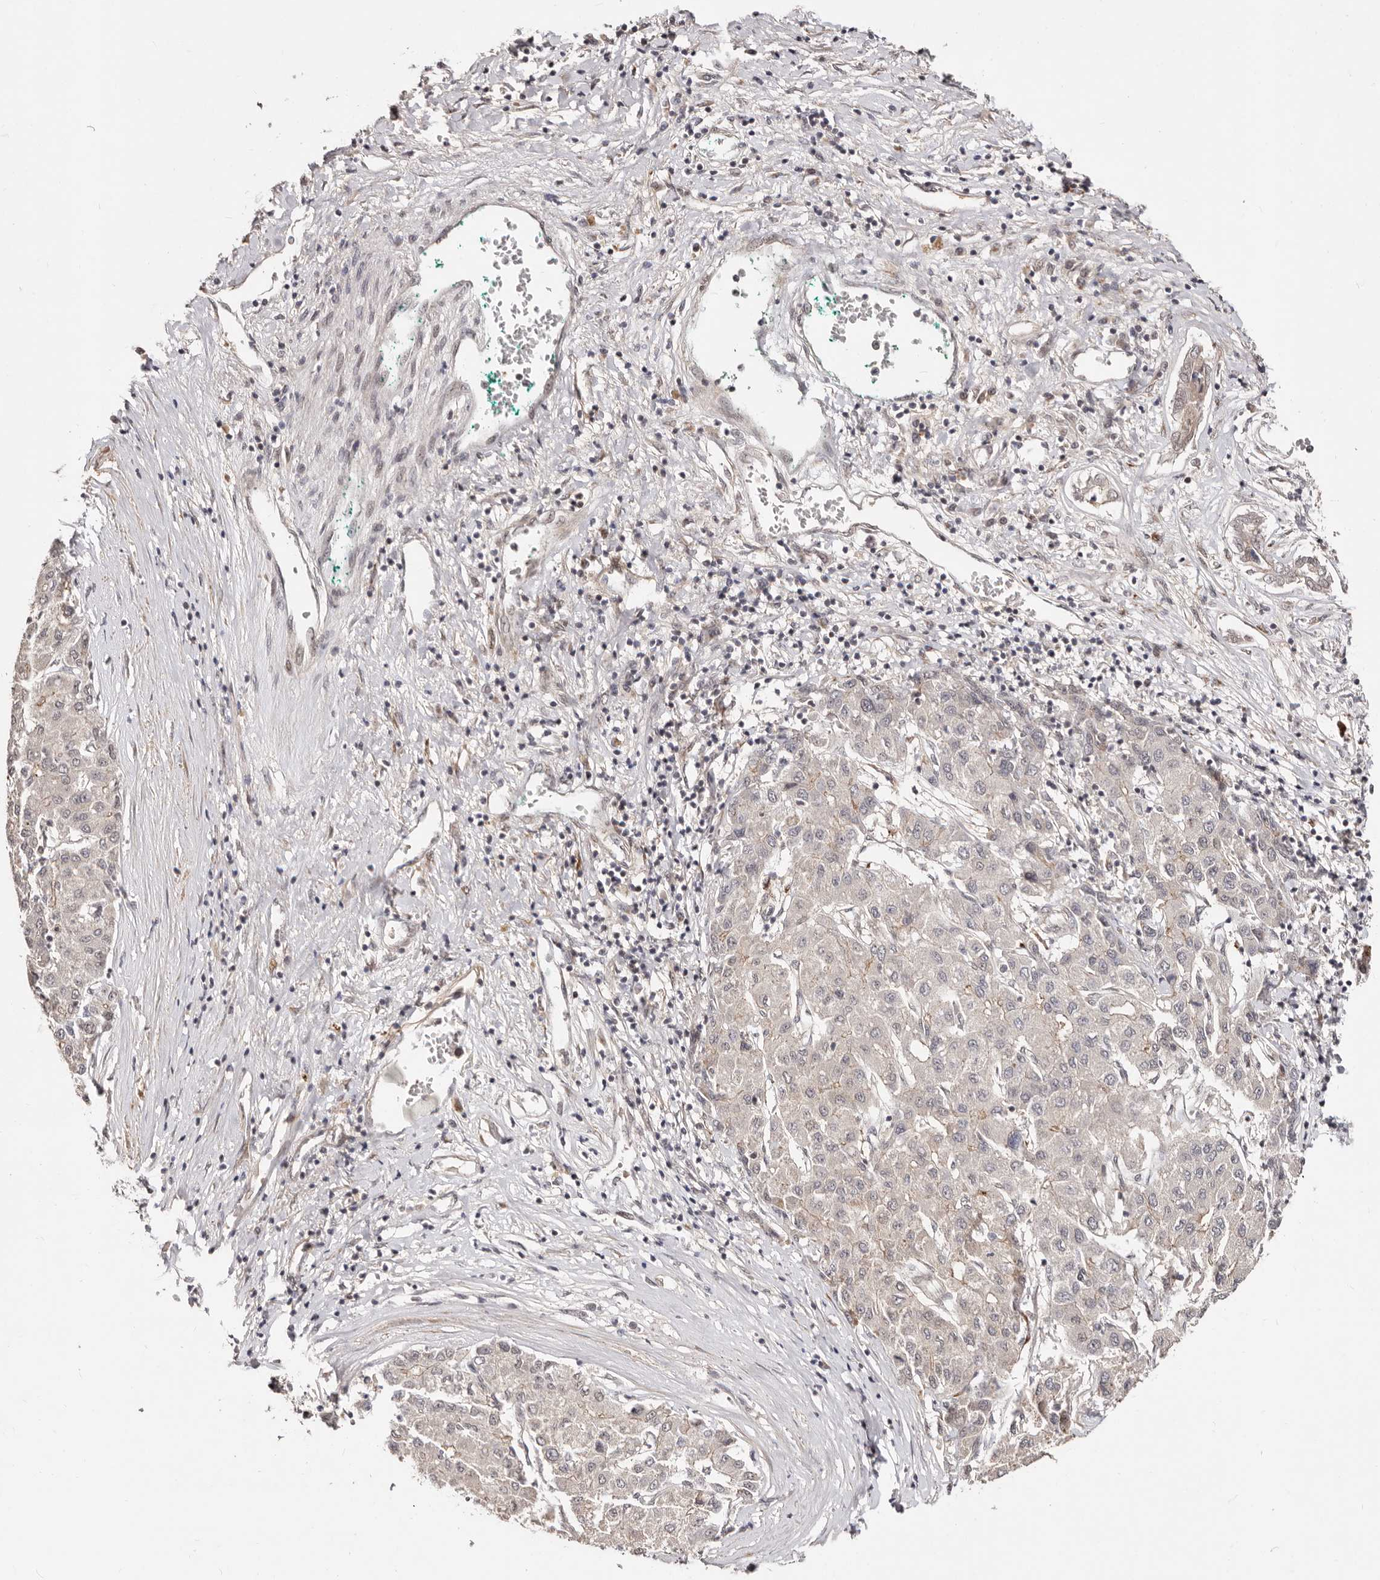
{"staining": {"intensity": "negative", "quantity": "none", "location": "none"}, "tissue": "liver cancer", "cell_type": "Tumor cells", "image_type": "cancer", "snomed": [{"axis": "morphology", "description": "Carcinoma, Hepatocellular, NOS"}, {"axis": "topography", "description": "Liver"}], "caption": "Histopathology image shows no protein staining in tumor cells of liver cancer tissue.", "gene": "SRCAP", "patient": {"sex": "male", "age": 65}}